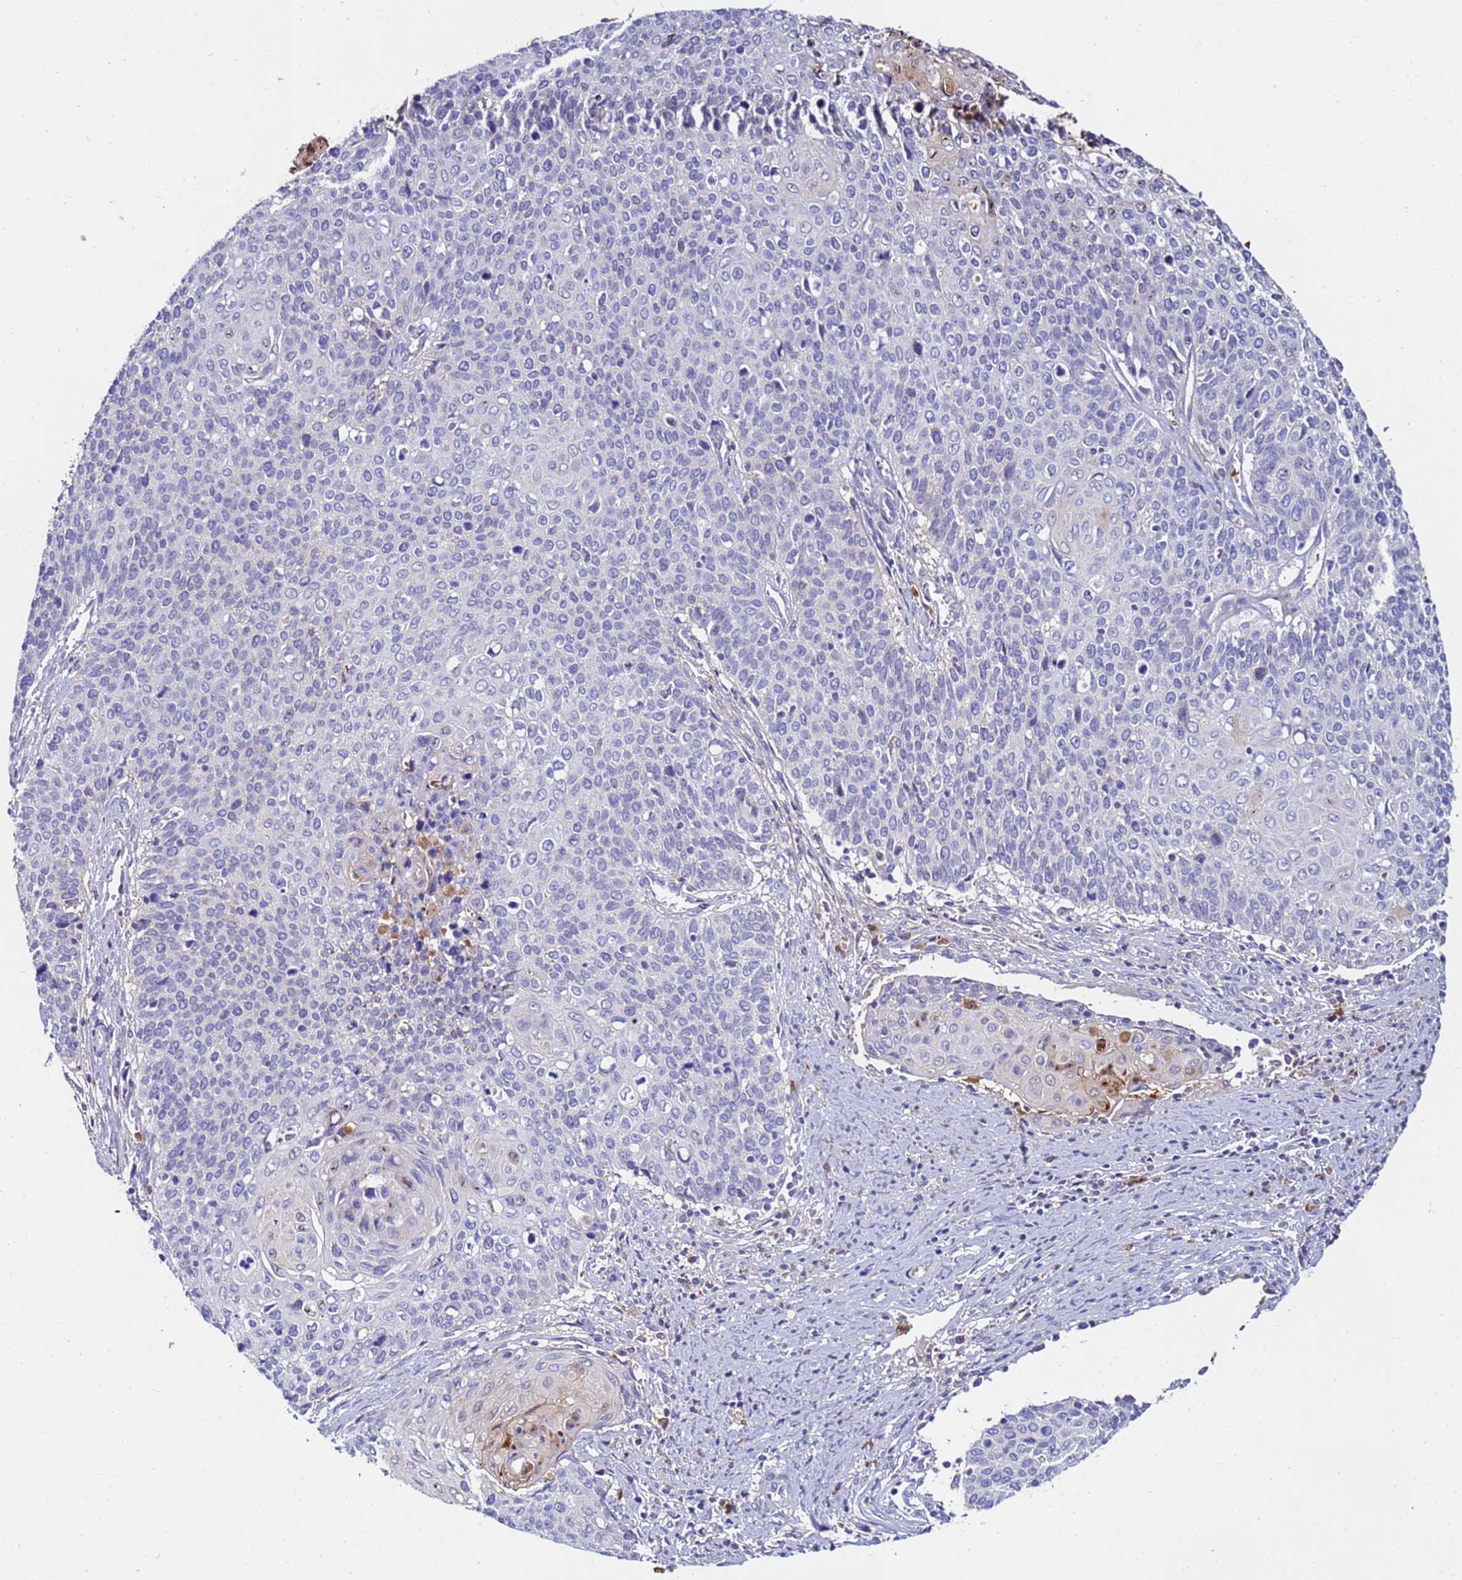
{"staining": {"intensity": "negative", "quantity": "none", "location": "none"}, "tissue": "cervical cancer", "cell_type": "Tumor cells", "image_type": "cancer", "snomed": [{"axis": "morphology", "description": "Squamous cell carcinoma, NOS"}, {"axis": "topography", "description": "Cervix"}], "caption": "This image is of cervical cancer (squamous cell carcinoma) stained with immunohistochemistry to label a protein in brown with the nuclei are counter-stained blue. There is no expression in tumor cells.", "gene": "TUBAL3", "patient": {"sex": "female", "age": 39}}